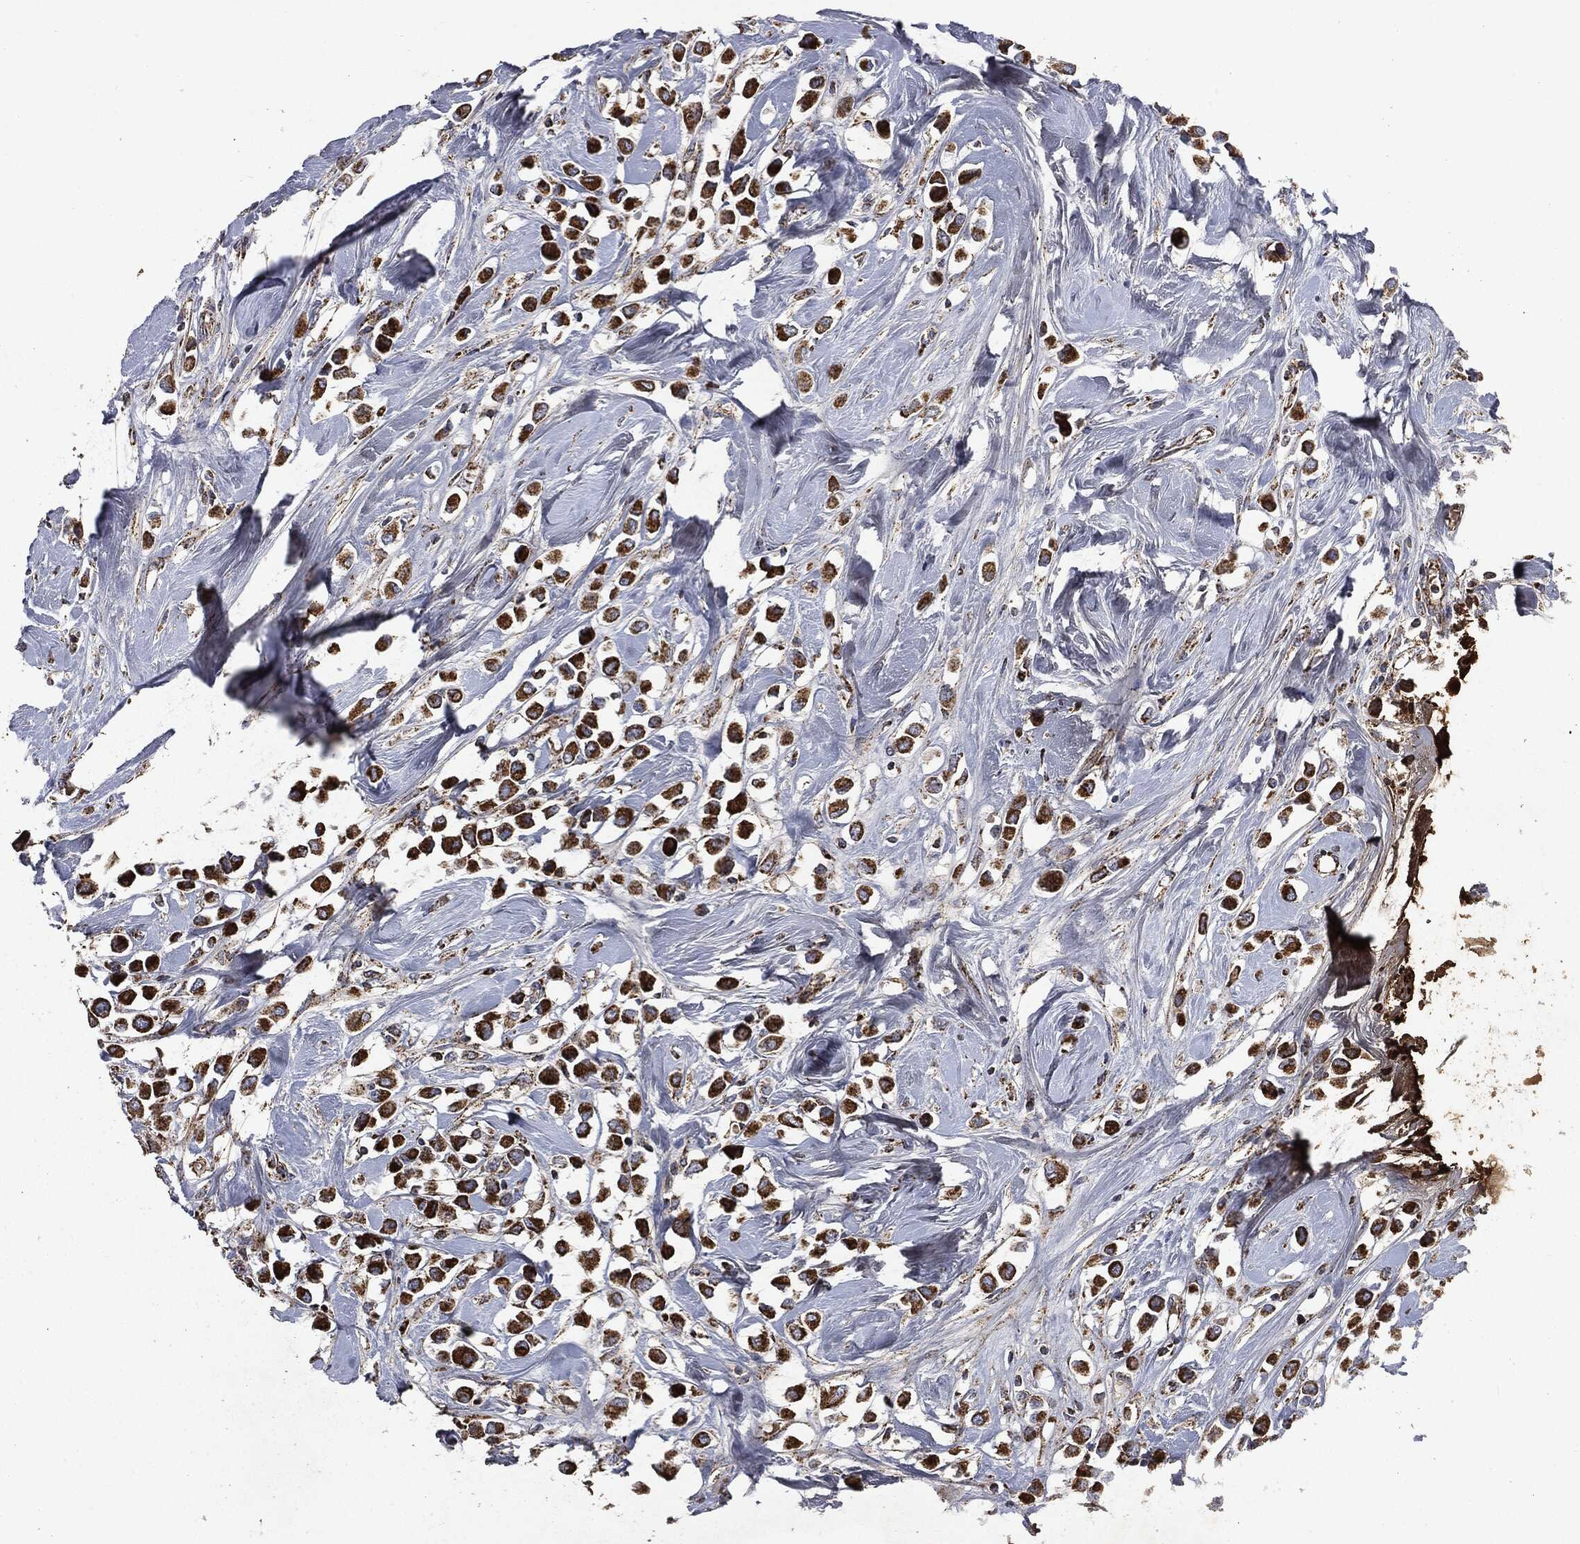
{"staining": {"intensity": "strong", "quantity": ">75%", "location": "cytoplasmic/membranous"}, "tissue": "breast cancer", "cell_type": "Tumor cells", "image_type": "cancer", "snomed": [{"axis": "morphology", "description": "Duct carcinoma"}, {"axis": "topography", "description": "Breast"}], "caption": "Immunohistochemical staining of intraductal carcinoma (breast) reveals high levels of strong cytoplasmic/membranous protein staining in approximately >75% of tumor cells.", "gene": "RYK", "patient": {"sex": "female", "age": 61}}